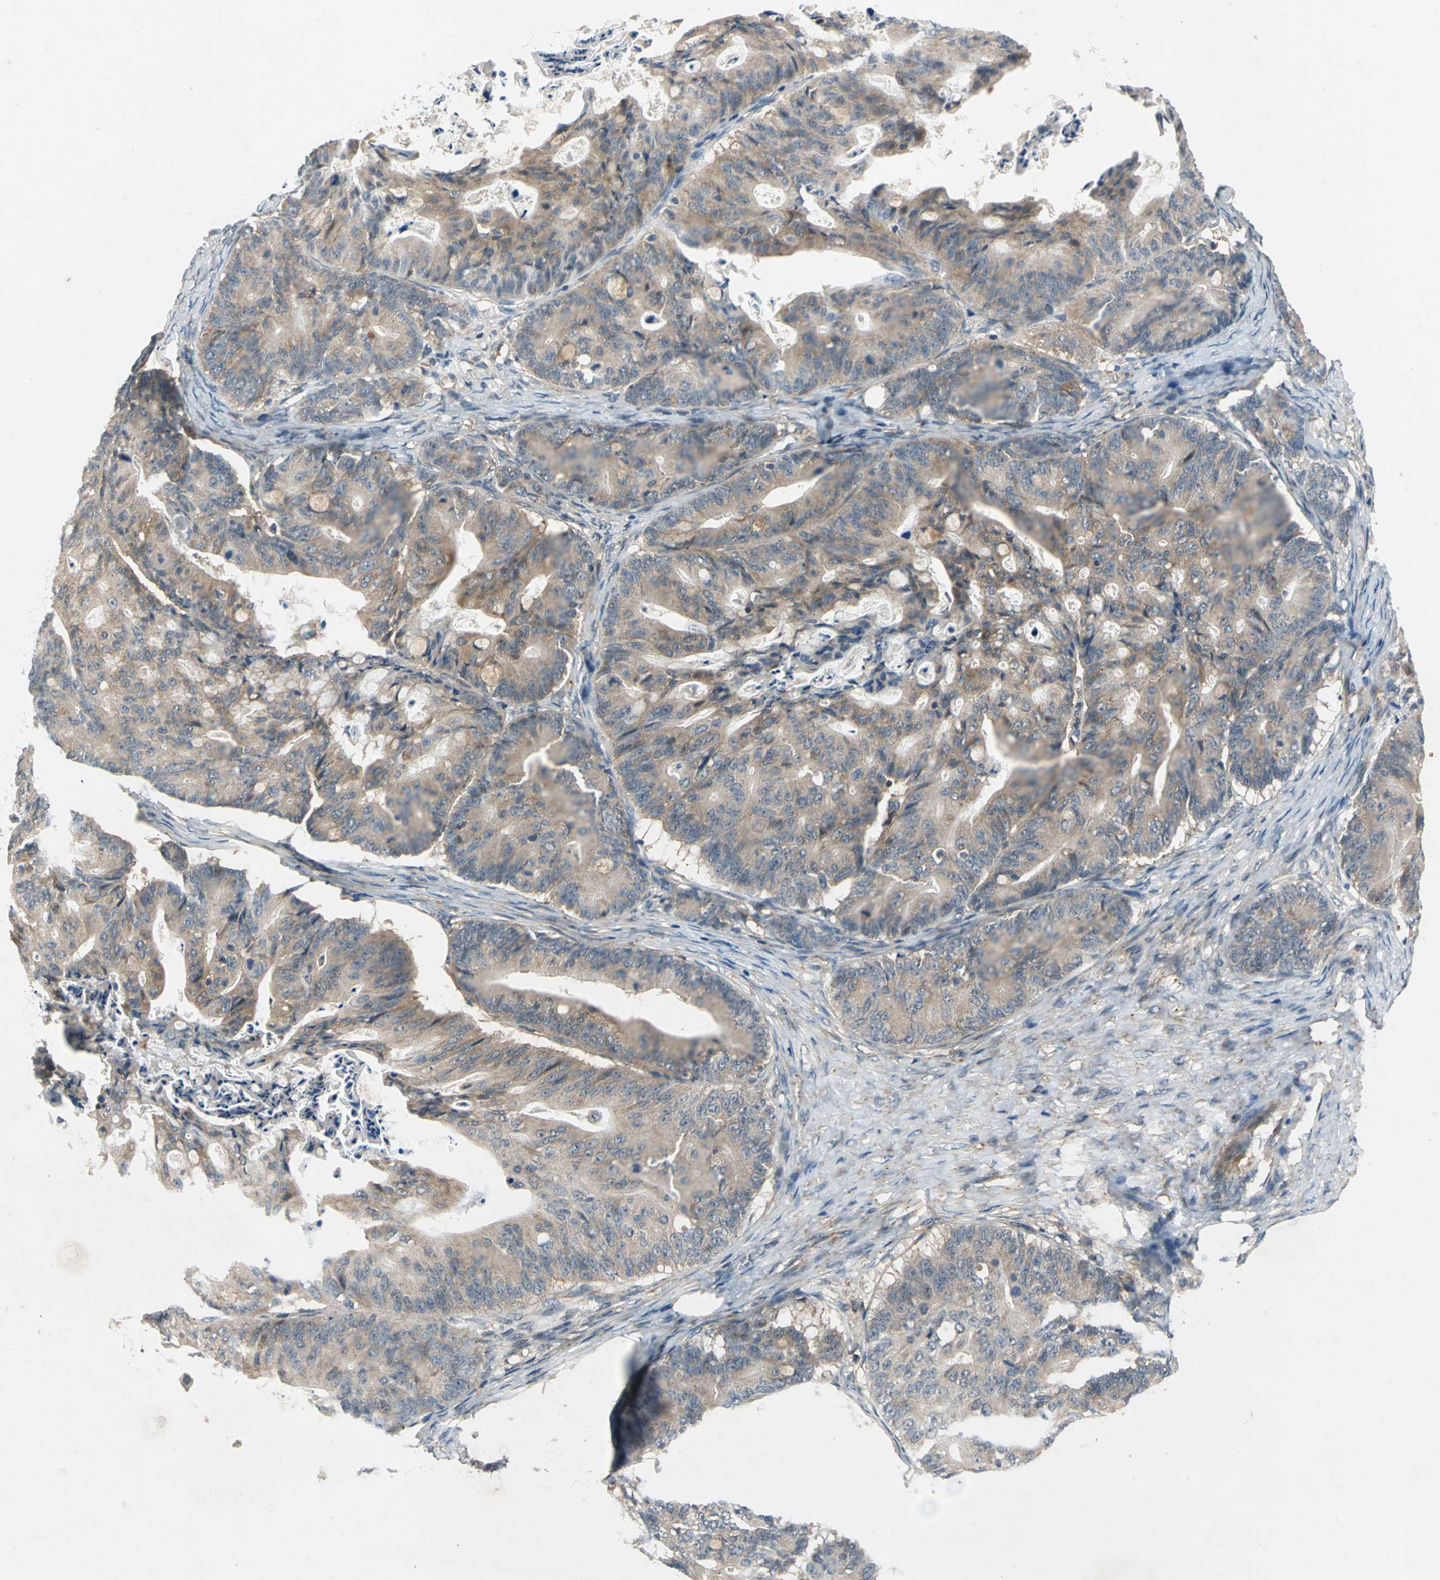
{"staining": {"intensity": "weak", "quantity": ">75%", "location": "cytoplasmic/membranous"}, "tissue": "ovarian cancer", "cell_type": "Tumor cells", "image_type": "cancer", "snomed": [{"axis": "morphology", "description": "Cystadenocarcinoma, mucinous, NOS"}, {"axis": "topography", "description": "Ovary"}], "caption": "Immunohistochemical staining of human ovarian cancer shows weak cytoplasmic/membranous protein positivity in about >75% of tumor cells. Nuclei are stained in blue.", "gene": "EMCN", "patient": {"sex": "female", "age": 36}}